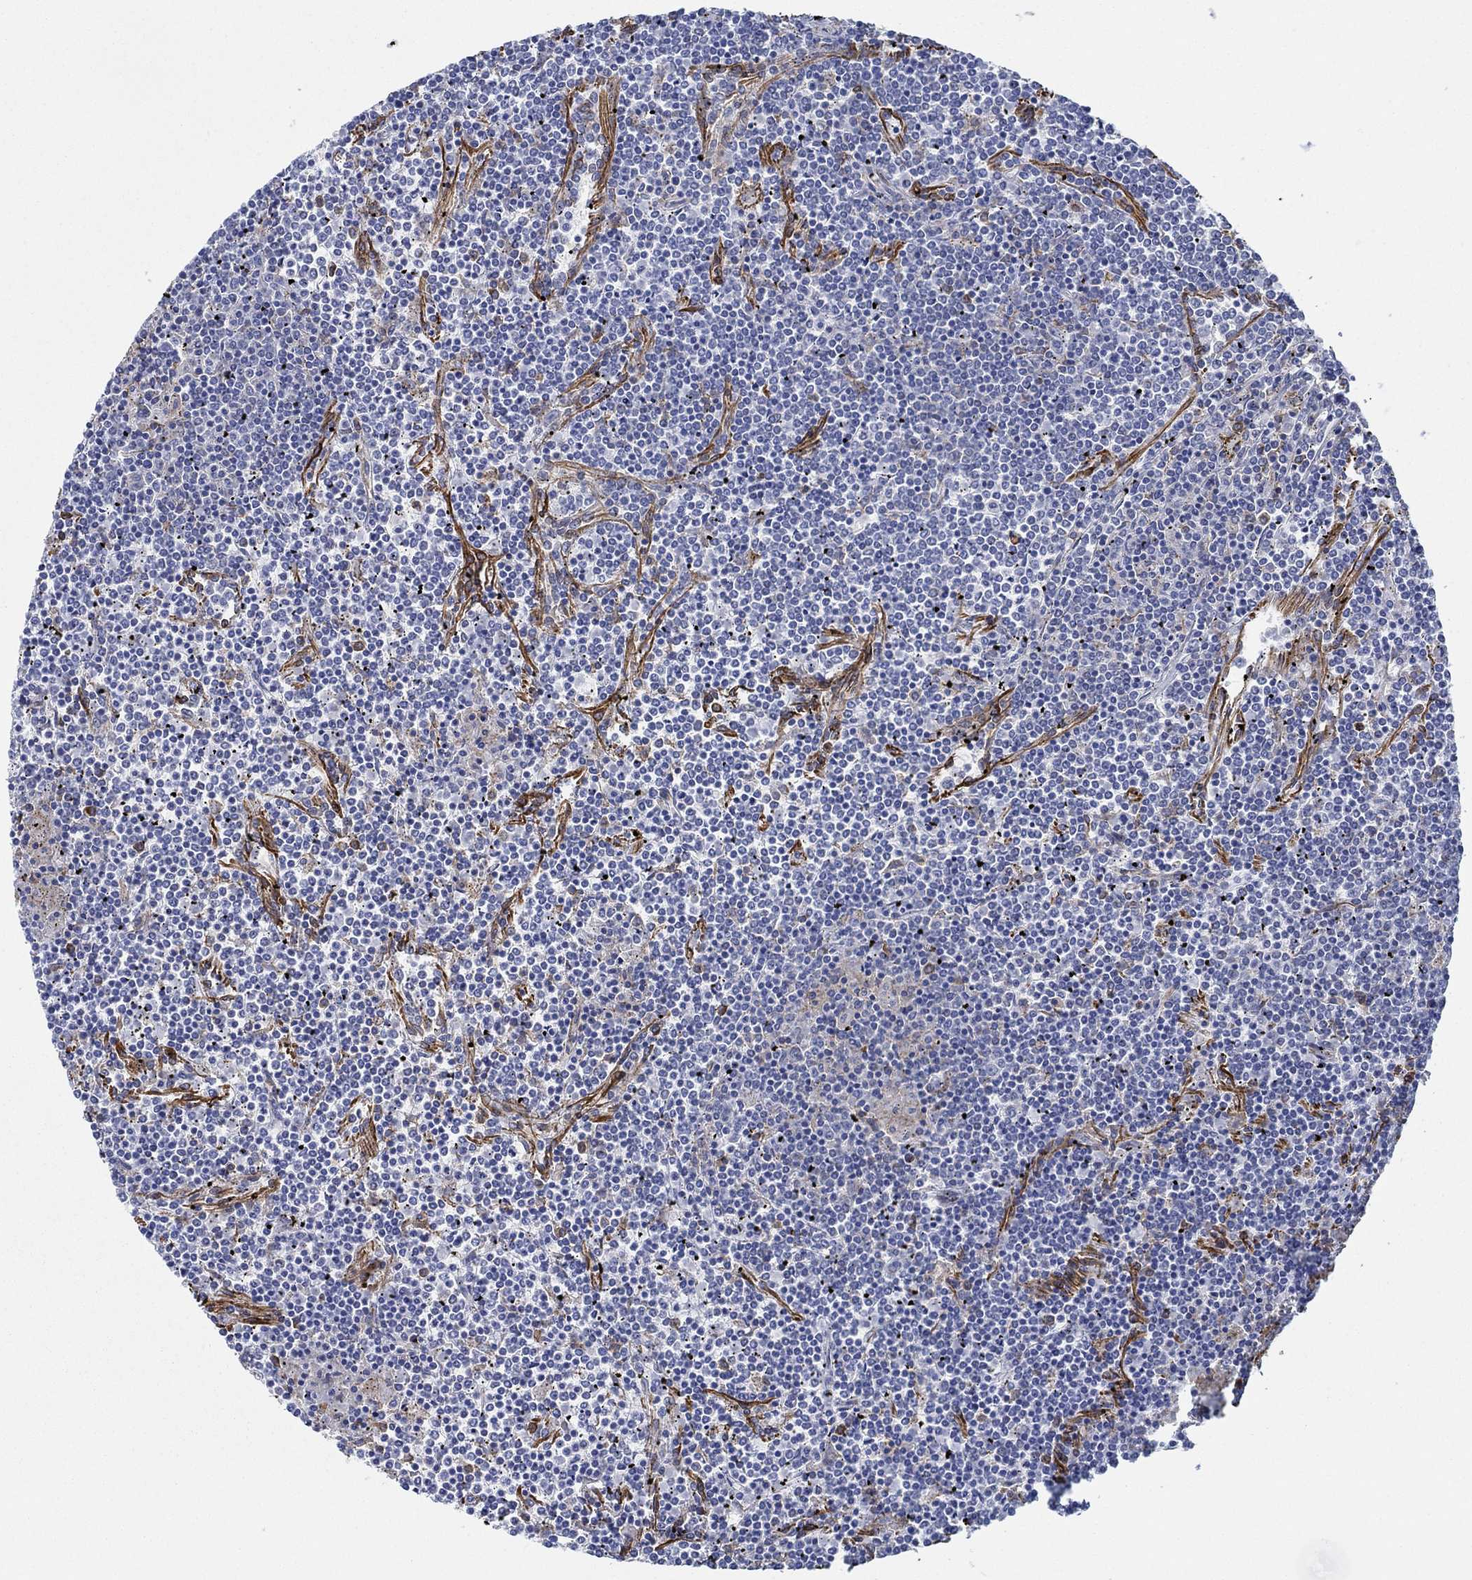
{"staining": {"intensity": "strong", "quantity": "<25%", "location": "cytoplasmic/membranous"}, "tissue": "lymphoma", "cell_type": "Tumor cells", "image_type": "cancer", "snomed": [{"axis": "morphology", "description": "Malignant lymphoma, non-Hodgkin's type, Low grade"}, {"axis": "topography", "description": "Spleen"}], "caption": "This is an image of immunohistochemistry (IHC) staining of low-grade malignant lymphoma, non-Hodgkin's type, which shows strong expression in the cytoplasmic/membranous of tumor cells.", "gene": "STC2", "patient": {"sex": "female", "age": 19}}